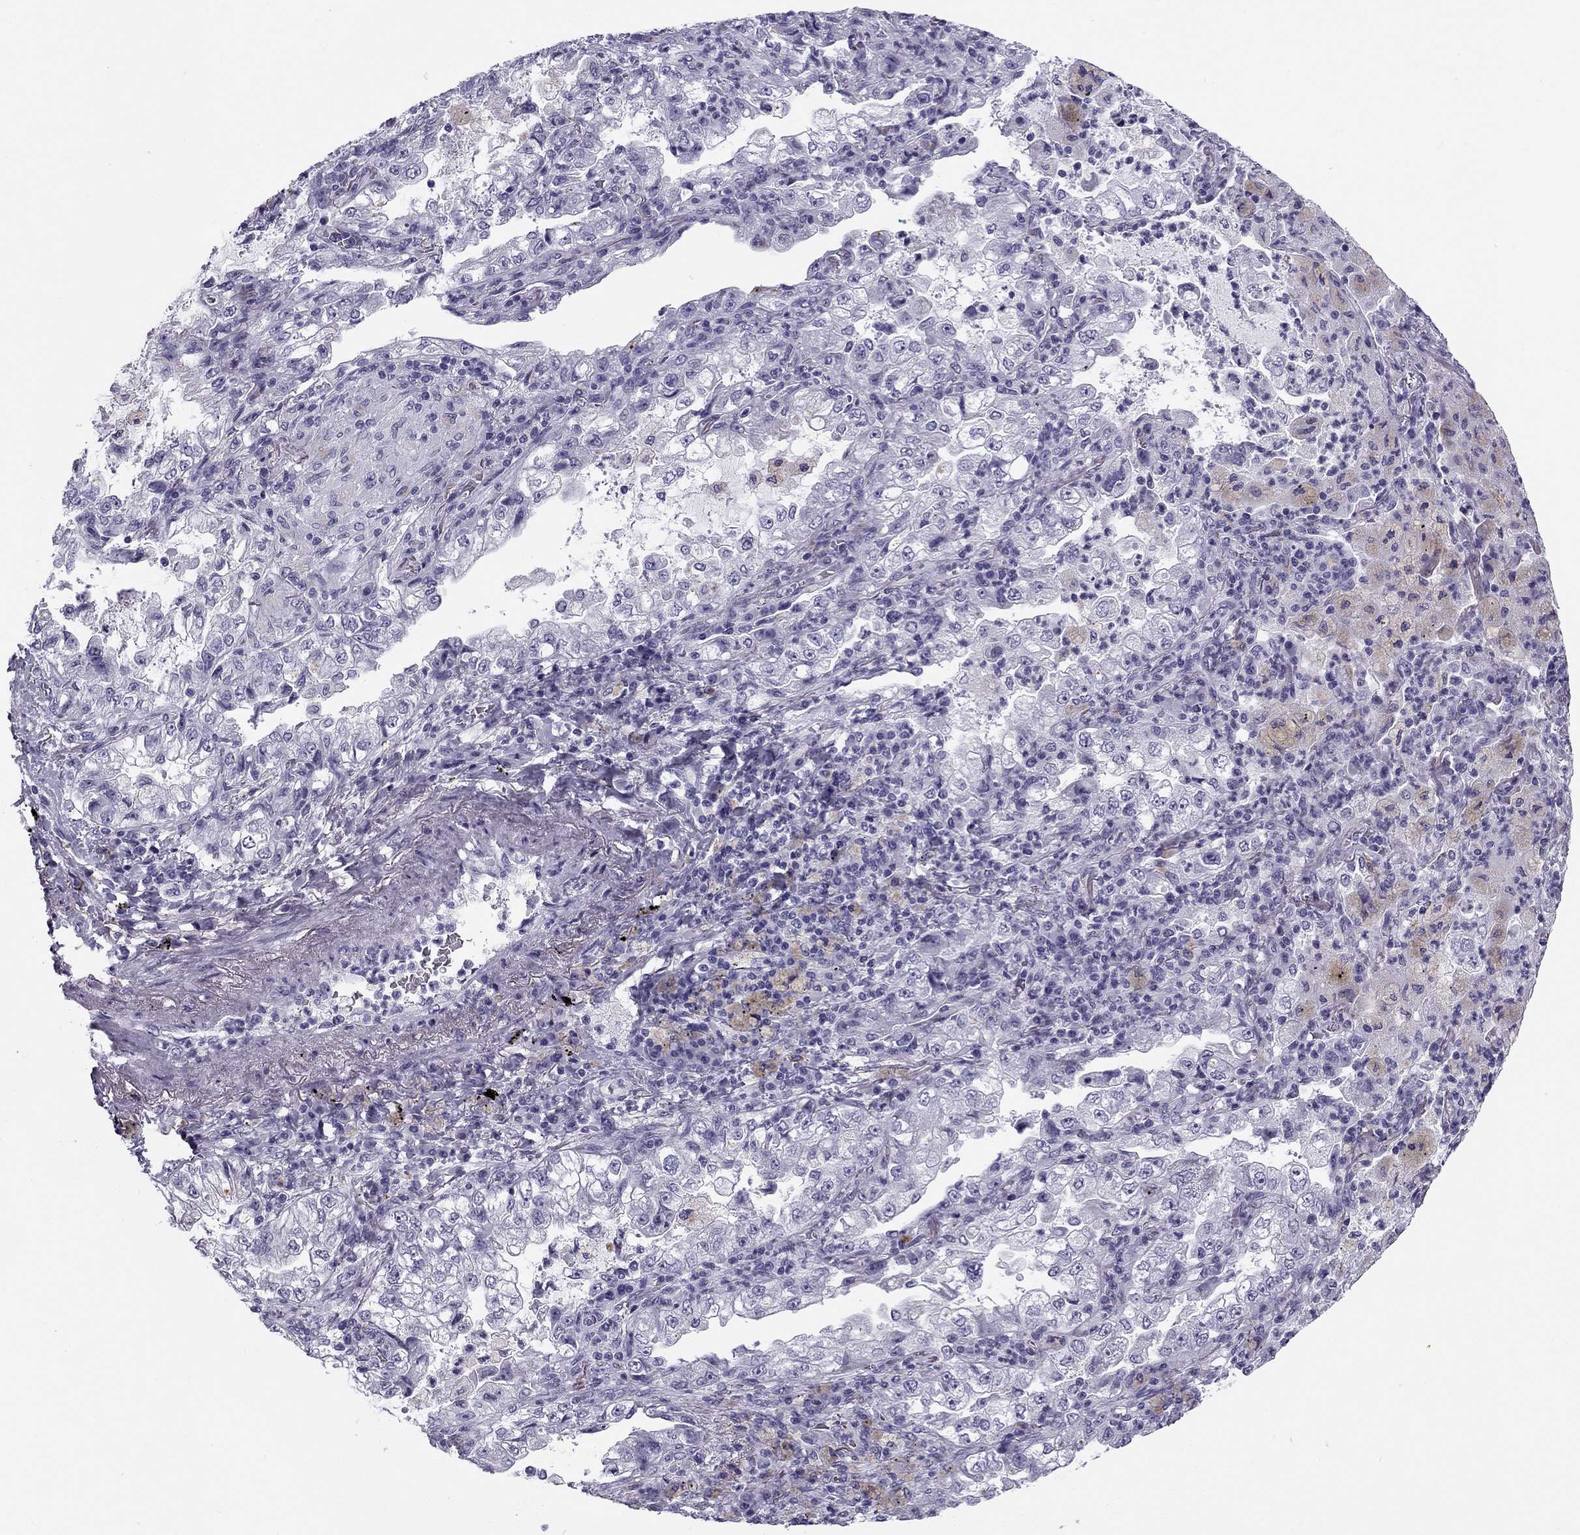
{"staining": {"intensity": "negative", "quantity": "none", "location": "none"}, "tissue": "lung cancer", "cell_type": "Tumor cells", "image_type": "cancer", "snomed": [{"axis": "morphology", "description": "Adenocarcinoma, NOS"}, {"axis": "topography", "description": "Lung"}], "caption": "This histopathology image is of lung cancer stained with IHC to label a protein in brown with the nuclei are counter-stained blue. There is no staining in tumor cells.", "gene": "MC5R", "patient": {"sex": "female", "age": 73}}